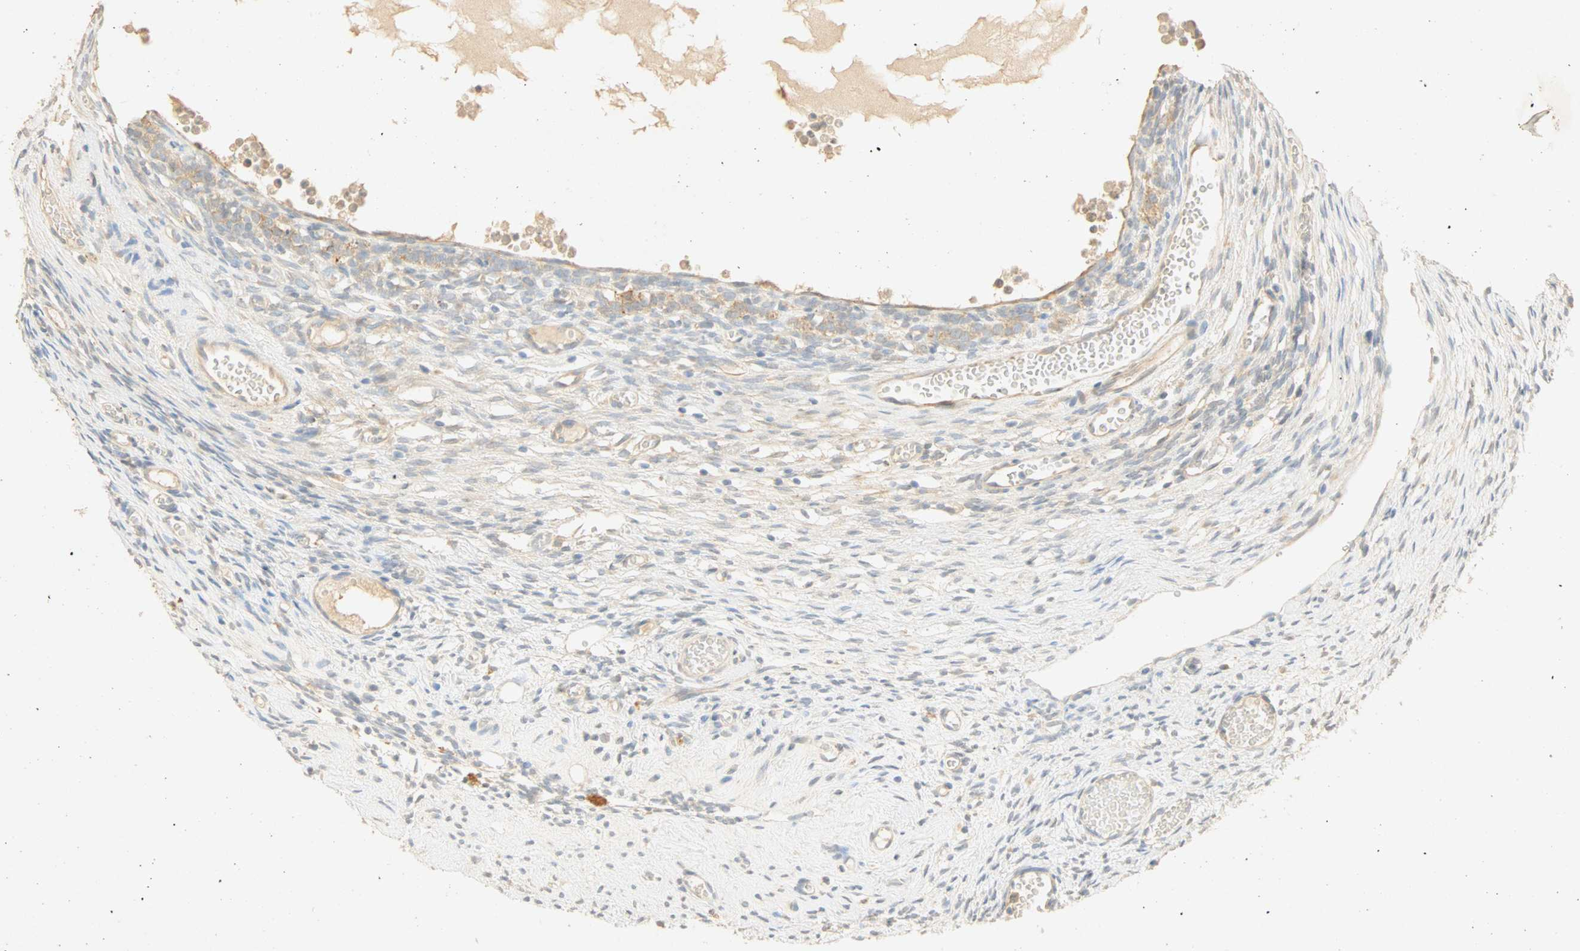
{"staining": {"intensity": "moderate", "quantity": "<25%", "location": "cytoplasmic/membranous"}, "tissue": "ovary", "cell_type": "Follicle cells", "image_type": "normal", "snomed": [{"axis": "morphology", "description": "Normal tissue, NOS"}, {"axis": "topography", "description": "Ovary"}], "caption": "The immunohistochemical stain labels moderate cytoplasmic/membranous positivity in follicle cells of unremarkable ovary.", "gene": "SELENBP1", "patient": {"sex": "female", "age": 35}}